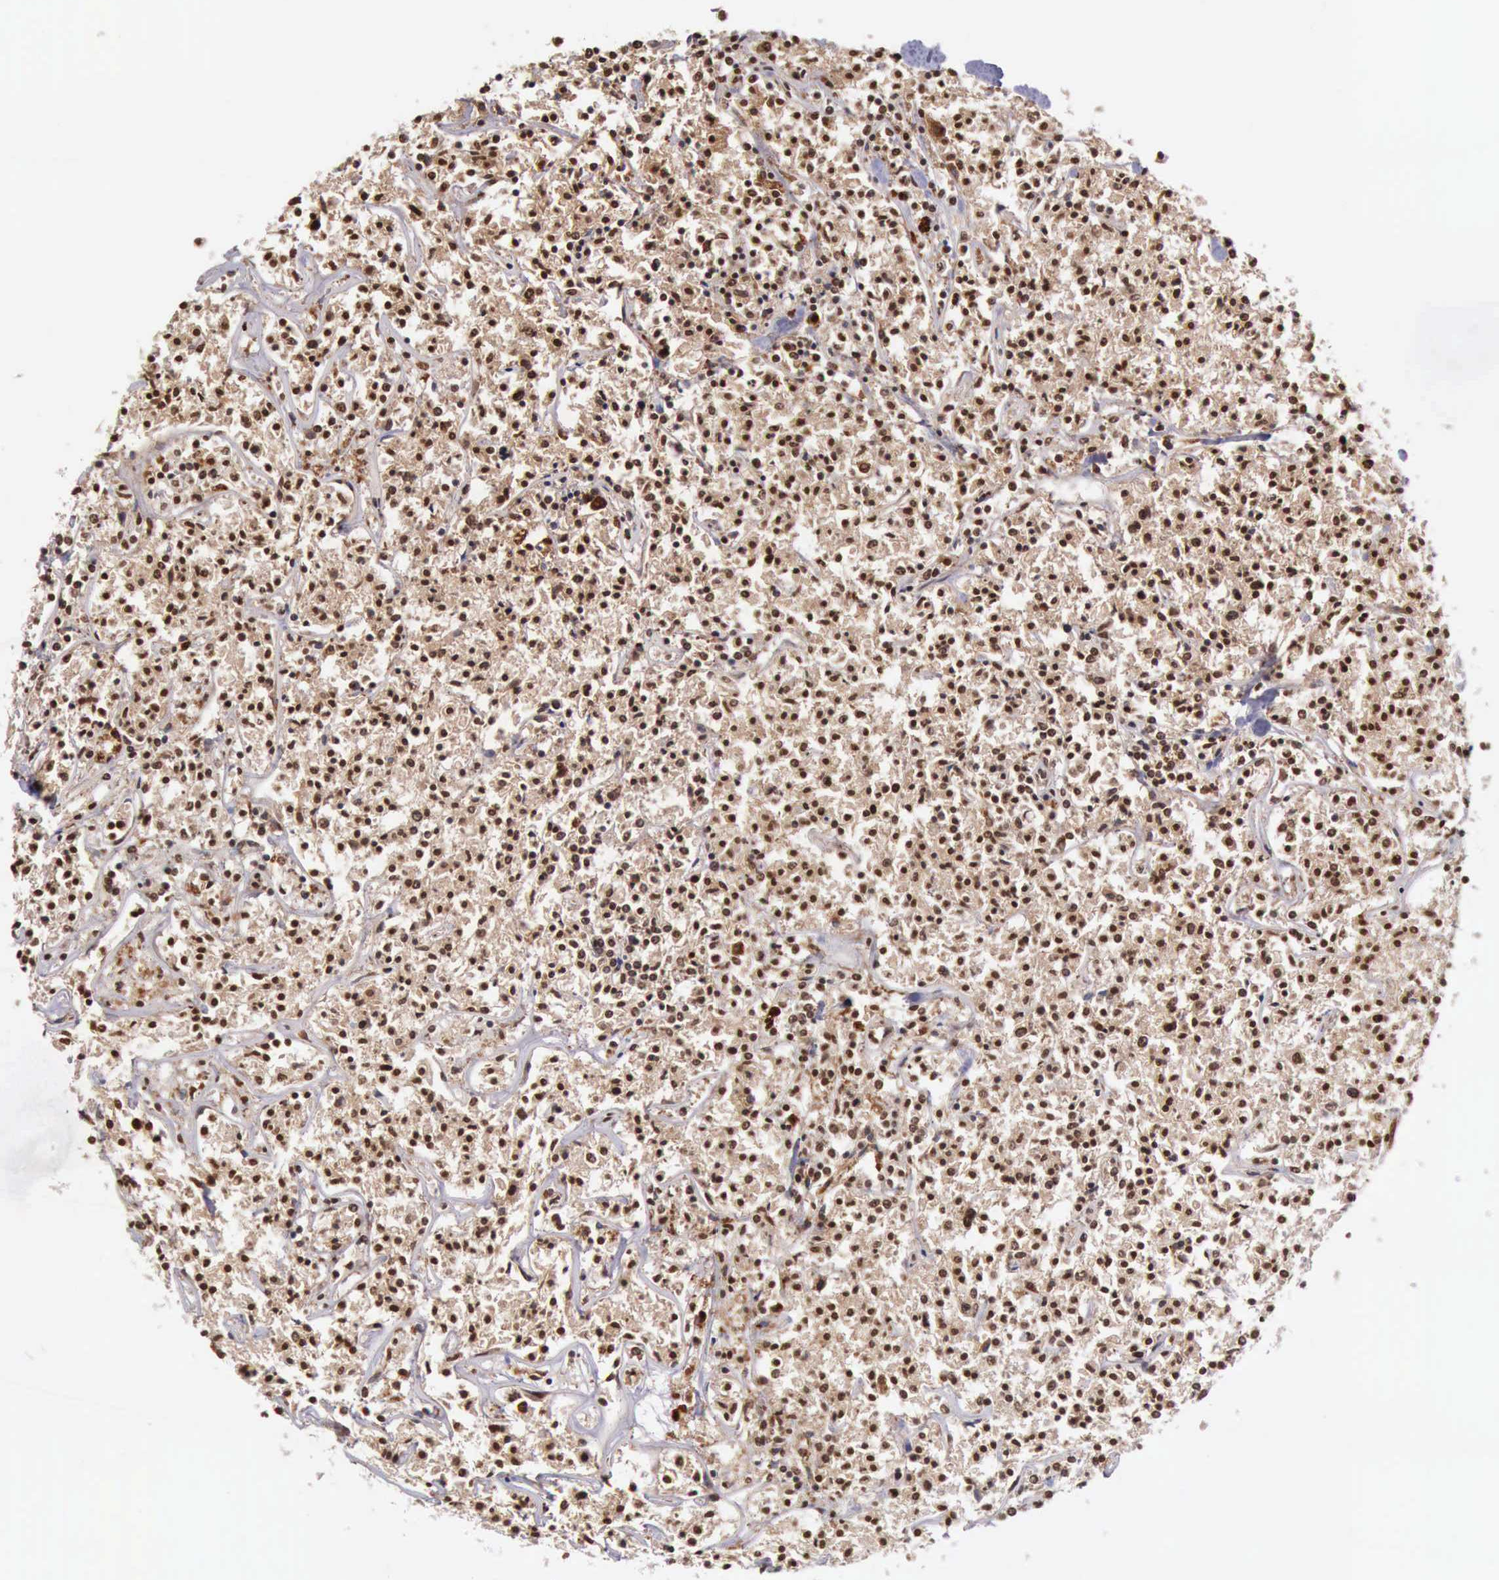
{"staining": {"intensity": "moderate", "quantity": ">75%", "location": "cytoplasmic/membranous,nuclear"}, "tissue": "lymphoma", "cell_type": "Tumor cells", "image_type": "cancer", "snomed": [{"axis": "morphology", "description": "Malignant lymphoma, non-Hodgkin's type, Low grade"}, {"axis": "topography", "description": "Small intestine"}], "caption": "Moderate cytoplasmic/membranous and nuclear protein positivity is appreciated in approximately >75% of tumor cells in low-grade malignant lymphoma, non-Hodgkin's type.", "gene": "CSTA", "patient": {"sex": "female", "age": 59}}